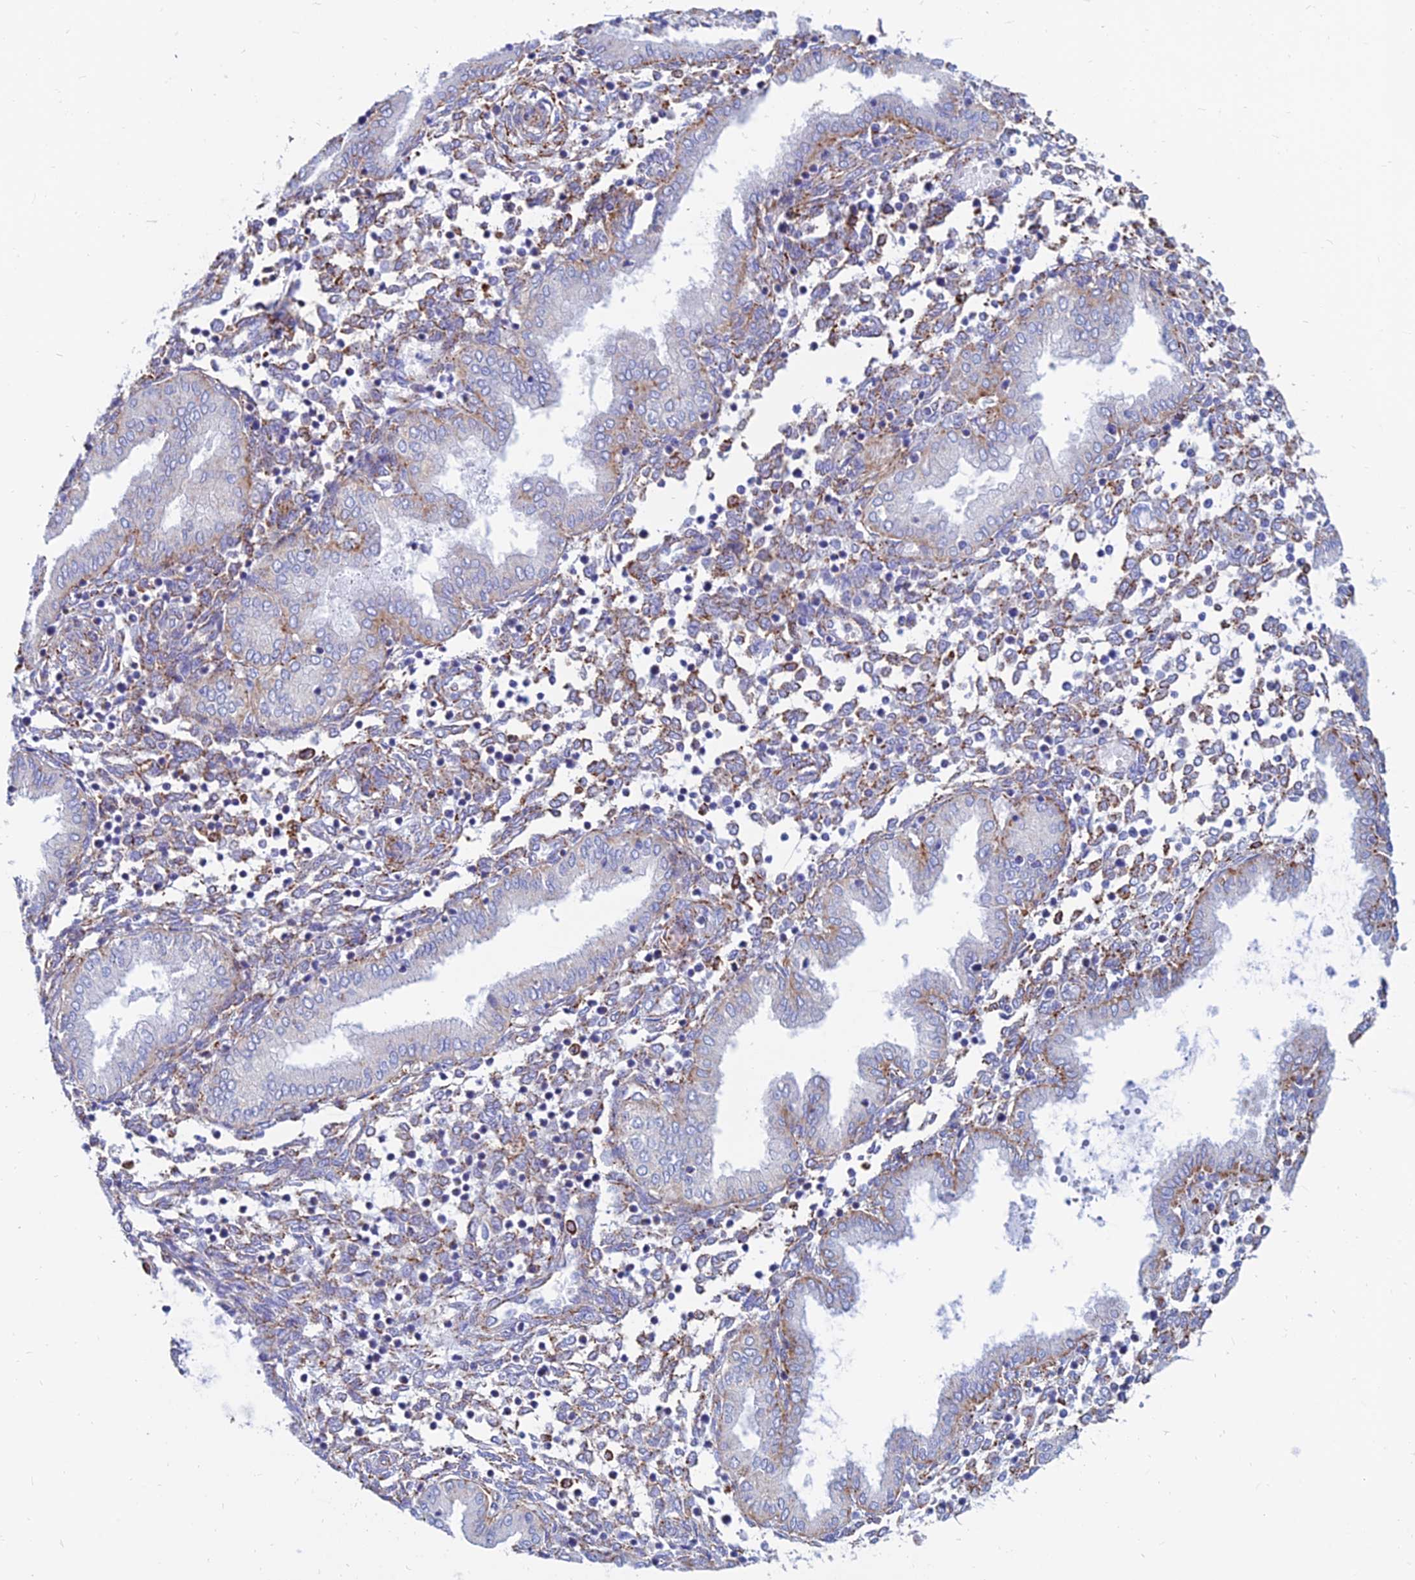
{"staining": {"intensity": "moderate", "quantity": ">75%", "location": "cytoplasmic/membranous"}, "tissue": "endometrium", "cell_type": "Cells in endometrial stroma", "image_type": "normal", "snomed": [{"axis": "morphology", "description": "Normal tissue, NOS"}, {"axis": "topography", "description": "Endometrium"}], "caption": "Protein expression analysis of unremarkable human endometrium reveals moderate cytoplasmic/membranous positivity in about >75% of cells in endometrial stroma. The protein is shown in brown color, while the nuclei are stained blue.", "gene": "SPNS1", "patient": {"sex": "female", "age": 53}}